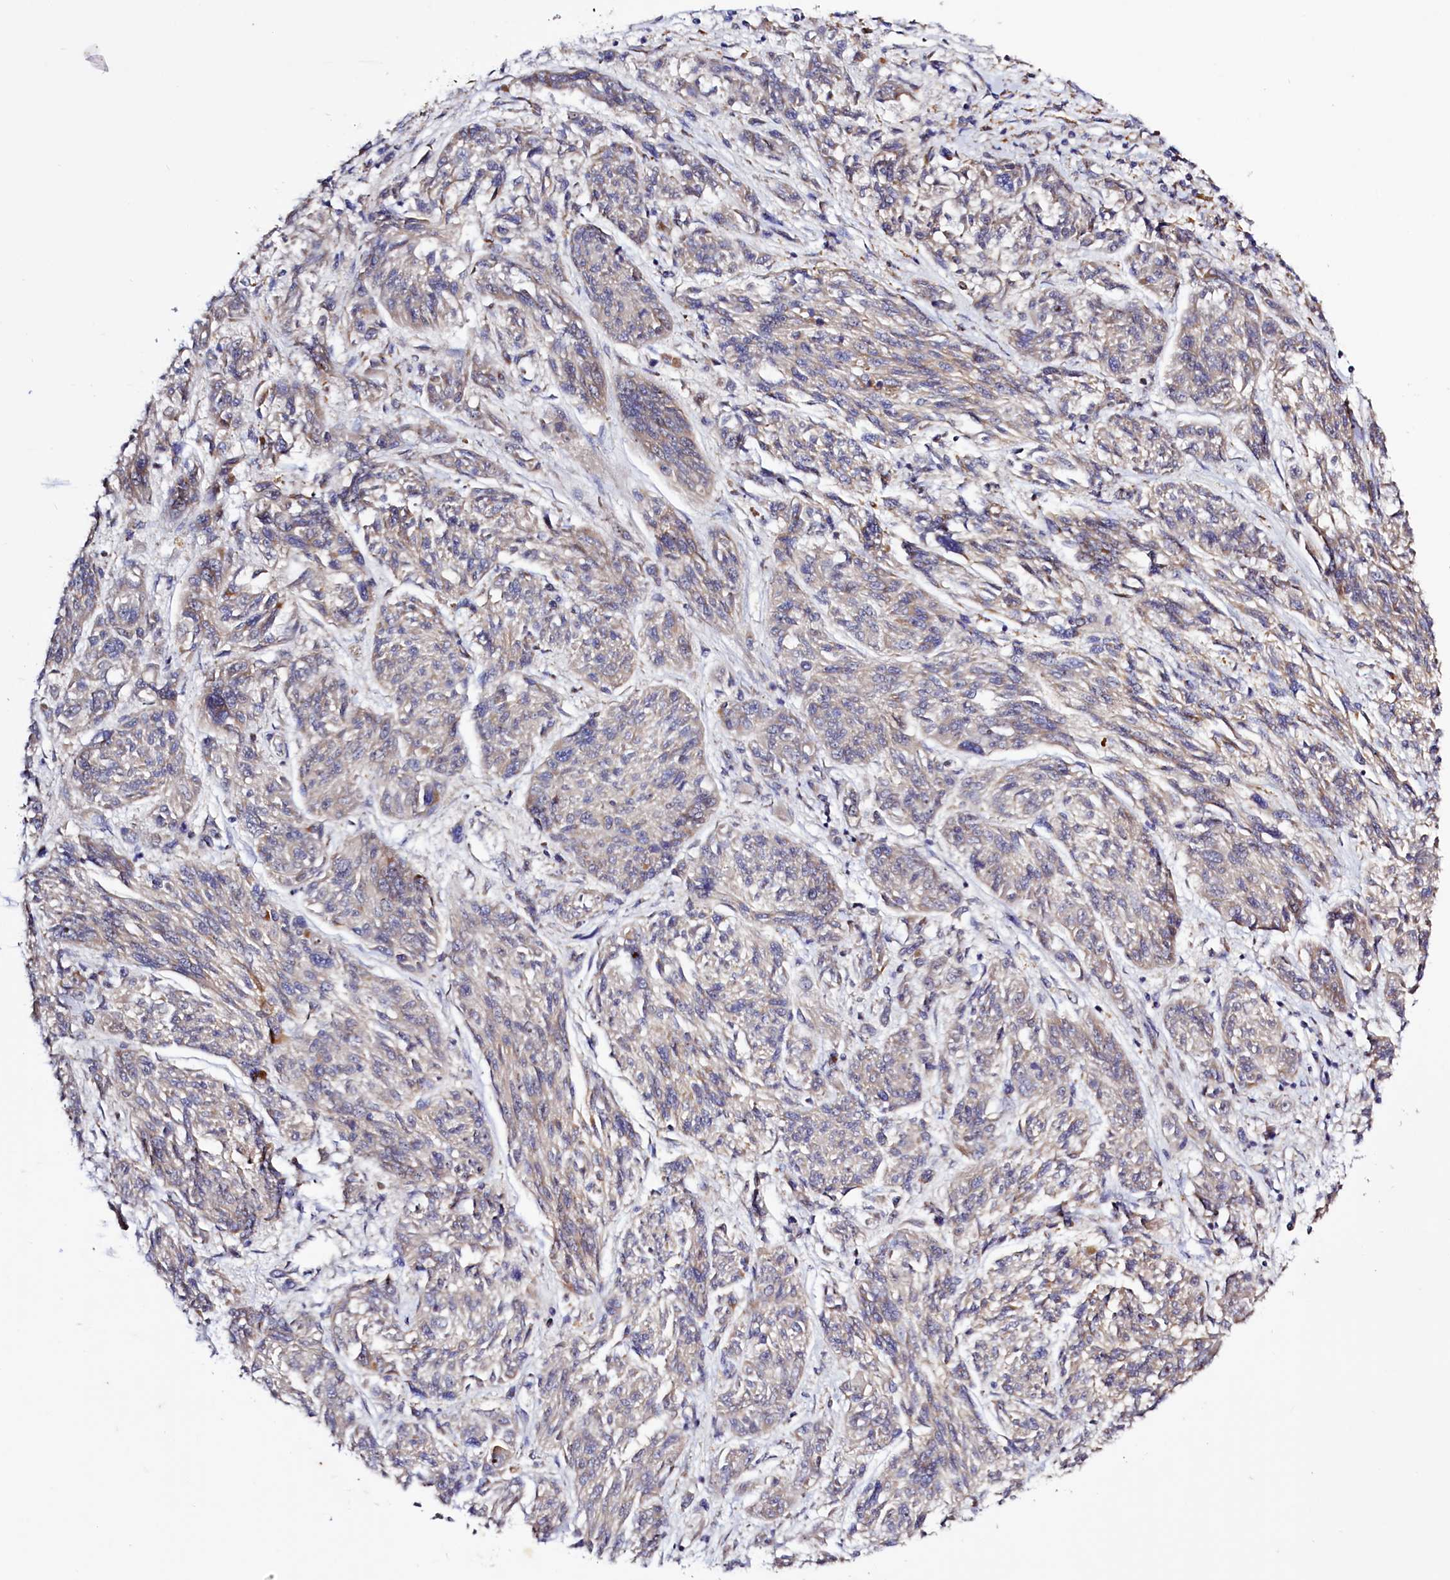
{"staining": {"intensity": "weak", "quantity": "<25%", "location": "cytoplasmic/membranous"}, "tissue": "melanoma", "cell_type": "Tumor cells", "image_type": "cancer", "snomed": [{"axis": "morphology", "description": "Malignant melanoma, NOS"}, {"axis": "topography", "description": "Skin"}], "caption": "High power microscopy micrograph of an IHC histopathology image of malignant melanoma, revealing no significant positivity in tumor cells. (DAB (3,3'-diaminobenzidine) immunohistochemistry with hematoxylin counter stain).", "gene": "DYNC2H1", "patient": {"sex": "male", "age": 53}}